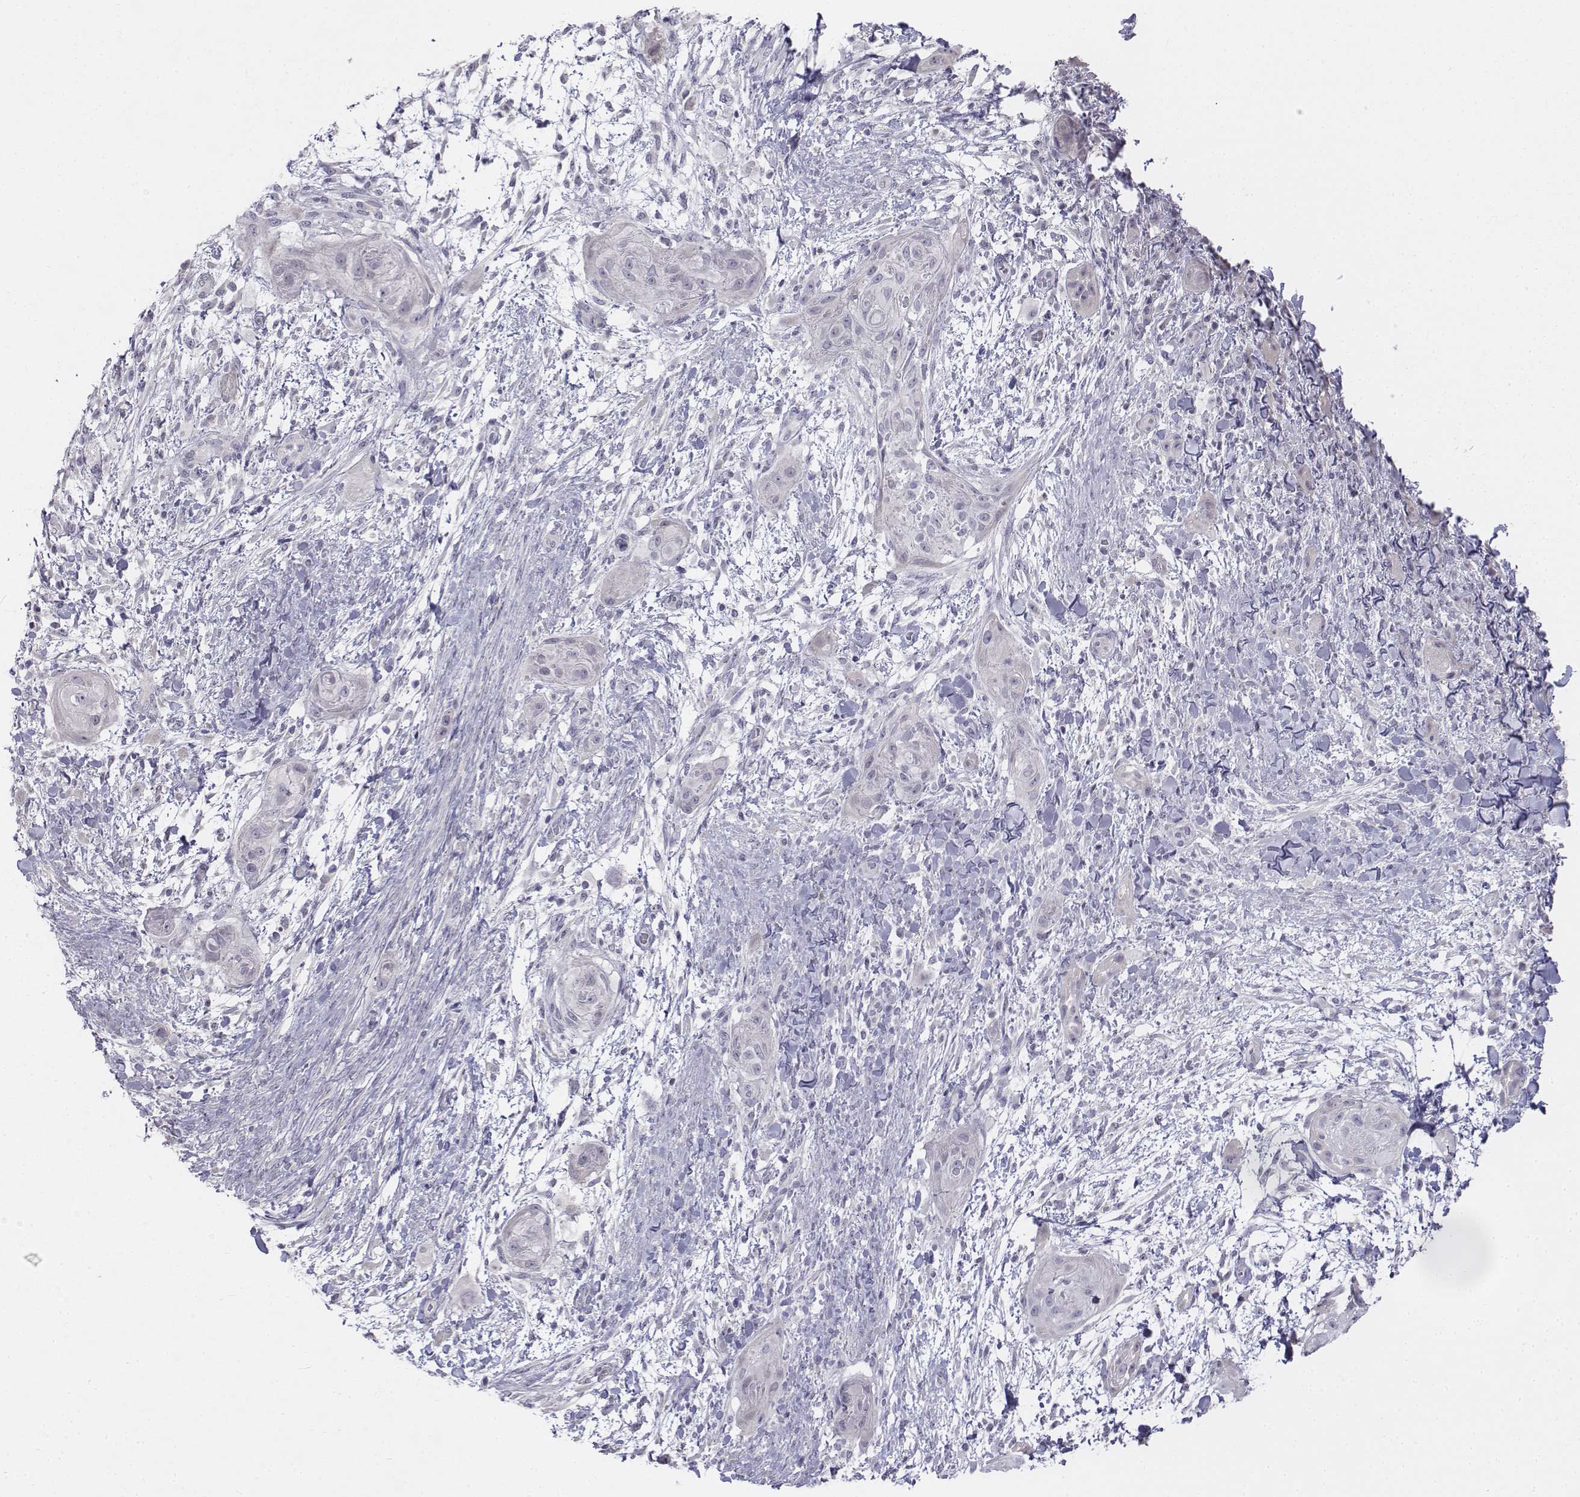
{"staining": {"intensity": "negative", "quantity": "none", "location": "none"}, "tissue": "skin cancer", "cell_type": "Tumor cells", "image_type": "cancer", "snomed": [{"axis": "morphology", "description": "Squamous cell carcinoma, NOS"}, {"axis": "topography", "description": "Skin"}], "caption": "Tumor cells are negative for protein expression in human skin cancer (squamous cell carcinoma). (DAB immunohistochemistry (IHC), high magnification).", "gene": "PENK", "patient": {"sex": "male", "age": 62}}